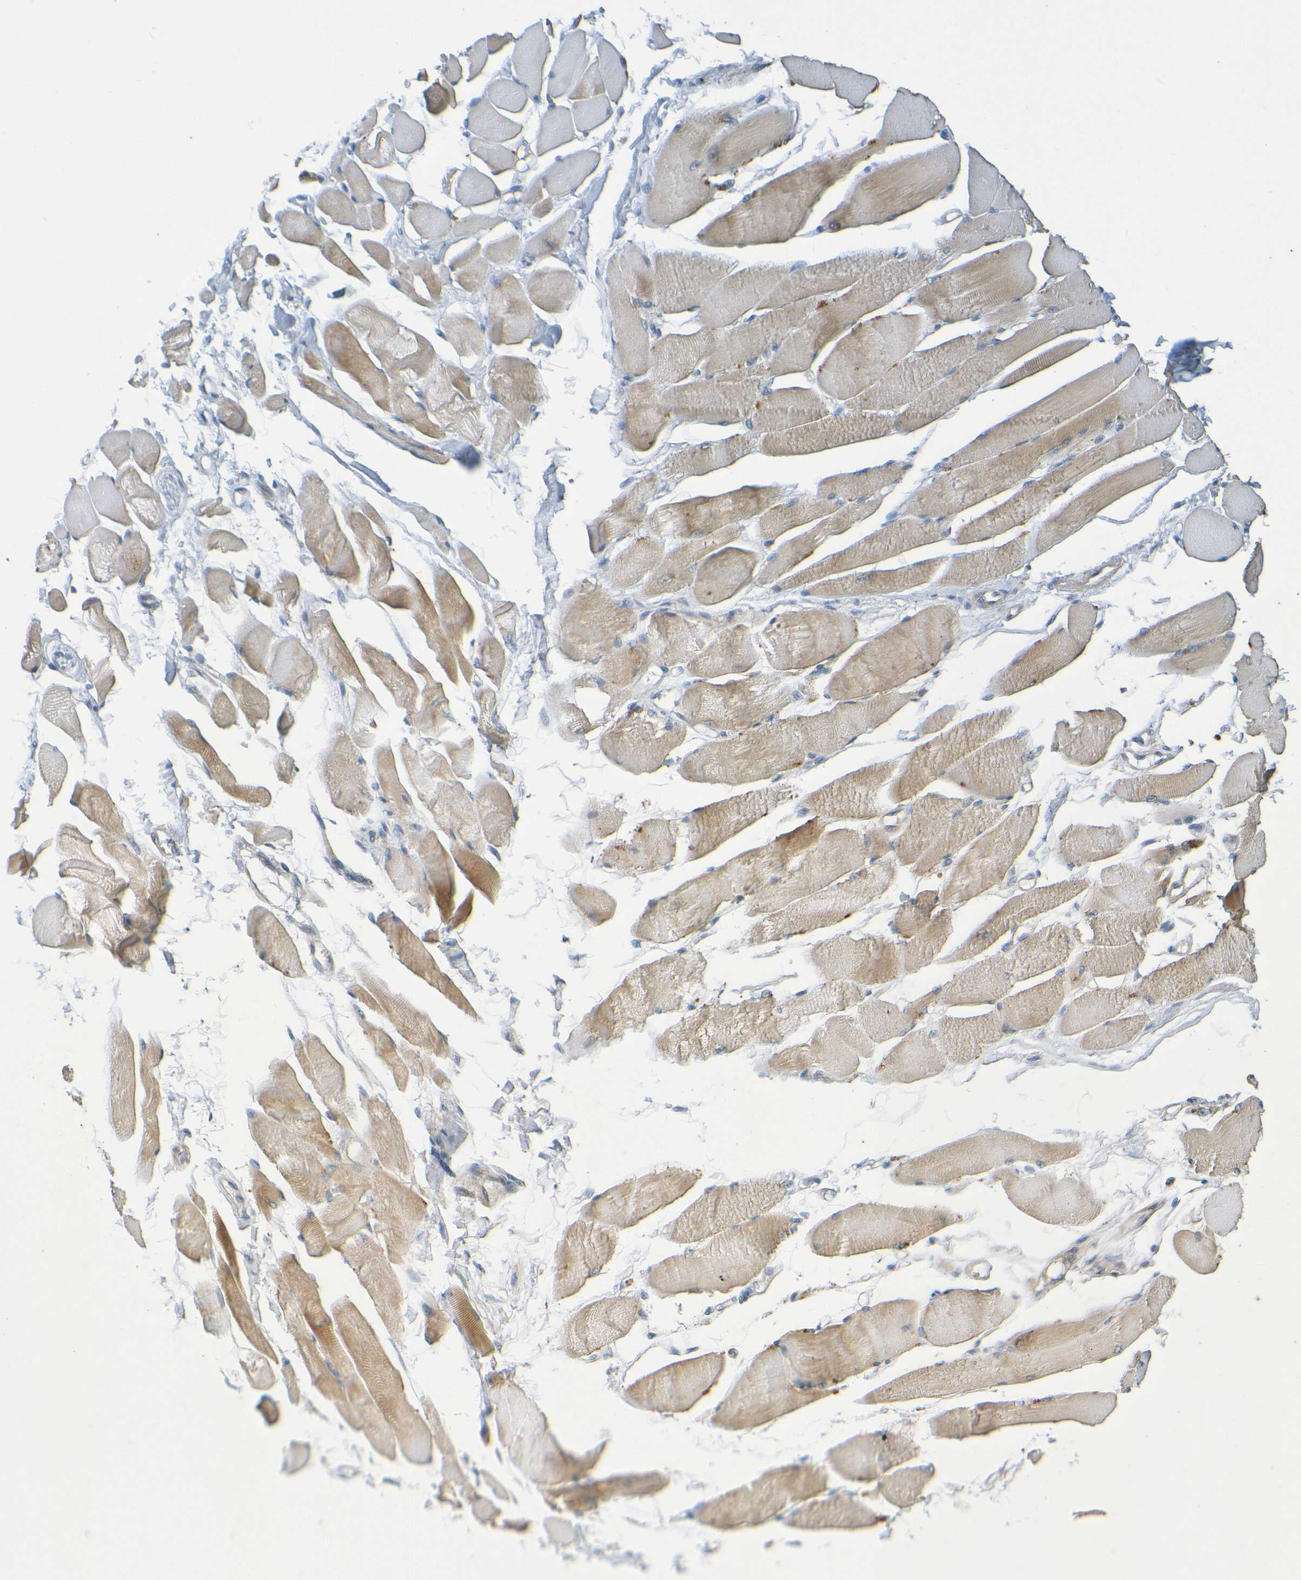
{"staining": {"intensity": "weak", "quantity": ">75%", "location": "cytoplasmic/membranous"}, "tissue": "skeletal muscle", "cell_type": "Myocytes", "image_type": "normal", "snomed": [{"axis": "morphology", "description": "Normal tissue, NOS"}, {"axis": "topography", "description": "Skeletal muscle"}, {"axis": "topography", "description": "Peripheral nerve tissue"}], "caption": "An immunohistochemistry photomicrograph of unremarkable tissue is shown. Protein staining in brown highlights weak cytoplasmic/membranous positivity in skeletal muscle within myocytes.", "gene": "CYP4F2", "patient": {"sex": "female", "age": 84}}